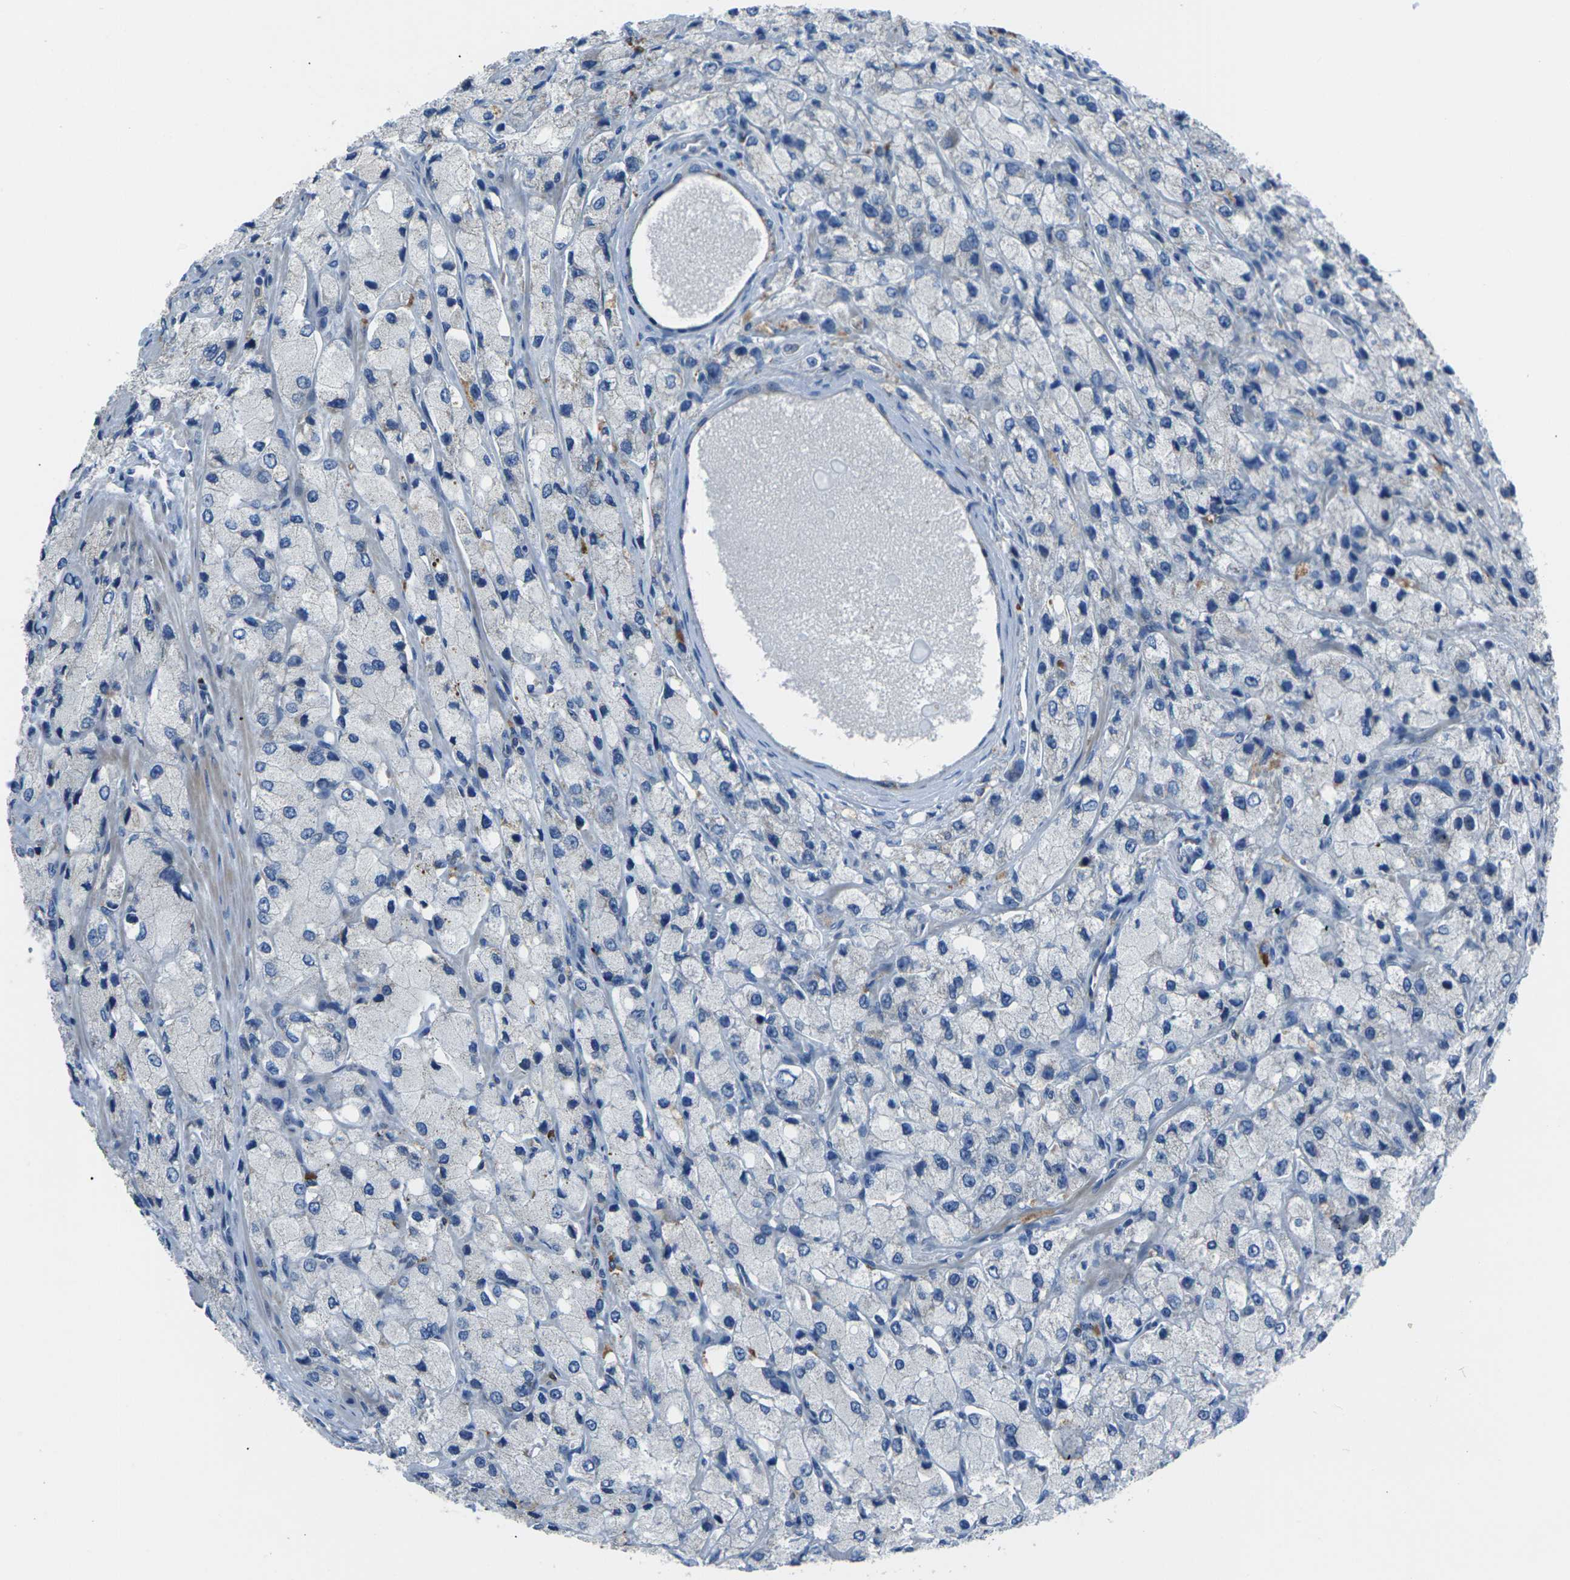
{"staining": {"intensity": "negative", "quantity": "none", "location": "none"}, "tissue": "prostate cancer", "cell_type": "Tumor cells", "image_type": "cancer", "snomed": [{"axis": "morphology", "description": "Adenocarcinoma, High grade"}, {"axis": "topography", "description": "Prostate"}], "caption": "High magnification brightfield microscopy of prostate cancer (adenocarcinoma (high-grade)) stained with DAB (3,3'-diaminobenzidine) (brown) and counterstained with hematoxylin (blue): tumor cells show no significant positivity.", "gene": "EDNRA", "patient": {"sex": "male", "age": 58}}